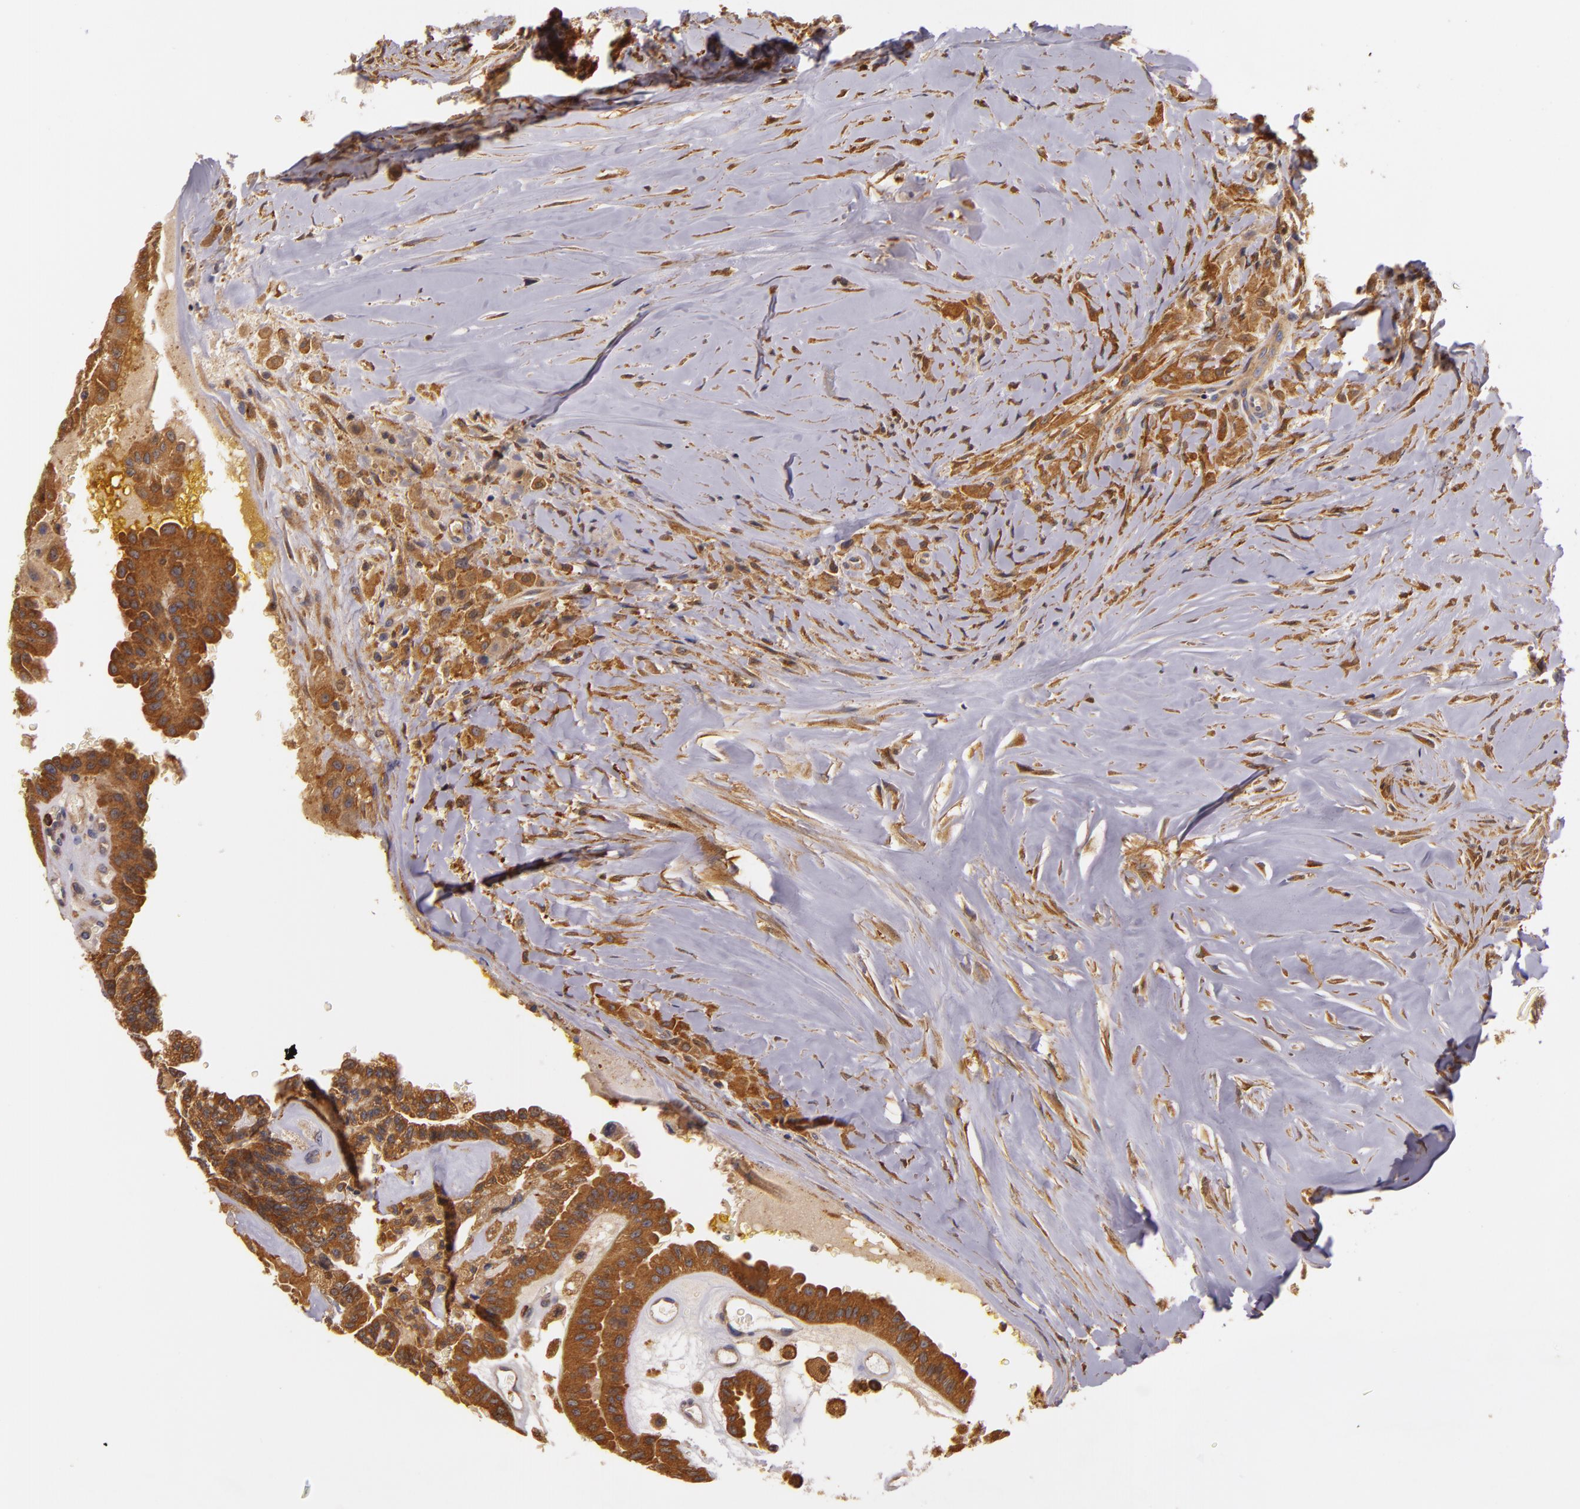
{"staining": {"intensity": "strong", "quantity": ">75%", "location": "cytoplasmic/membranous"}, "tissue": "thyroid cancer", "cell_type": "Tumor cells", "image_type": "cancer", "snomed": [{"axis": "morphology", "description": "Papillary adenocarcinoma, NOS"}, {"axis": "topography", "description": "Thyroid gland"}], "caption": "Approximately >75% of tumor cells in human thyroid cancer exhibit strong cytoplasmic/membranous protein positivity as visualized by brown immunohistochemical staining.", "gene": "TOM1", "patient": {"sex": "male", "age": 87}}